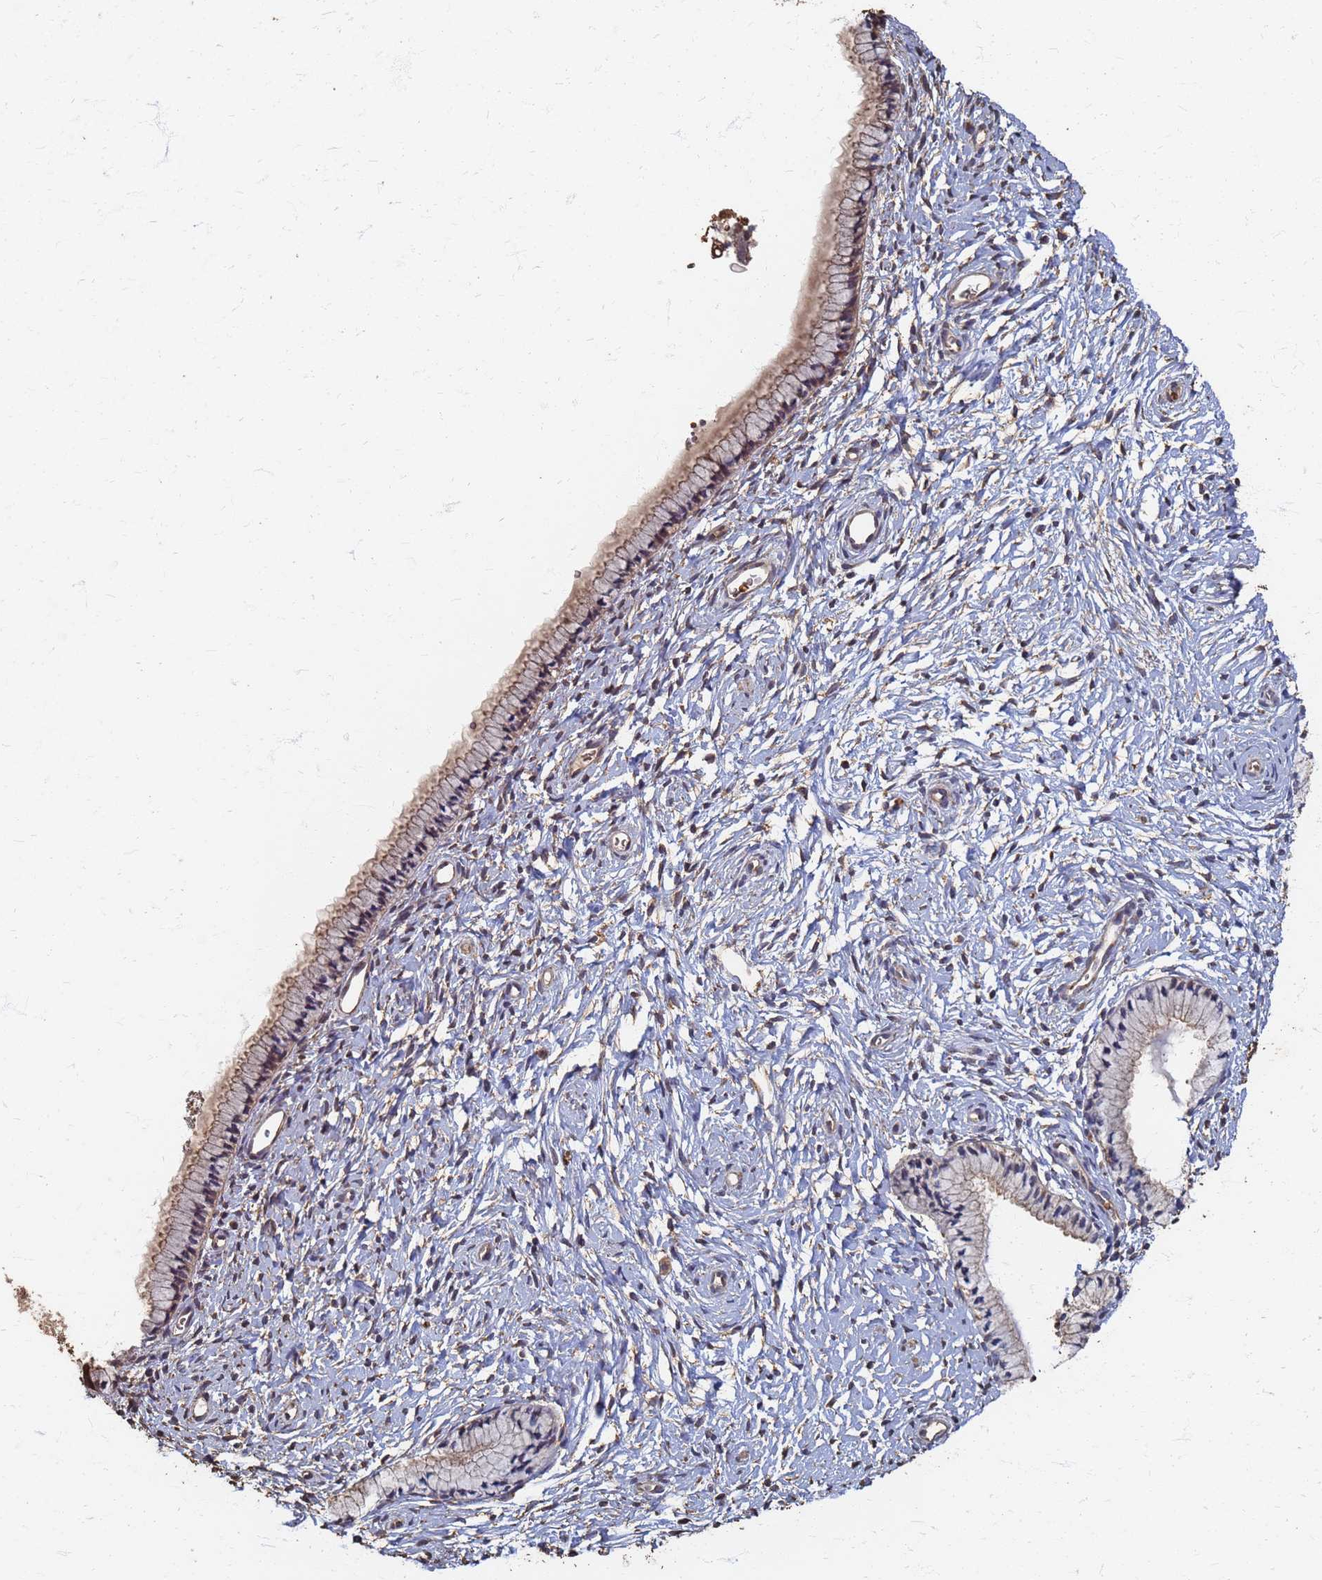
{"staining": {"intensity": "weak", "quantity": ">75%", "location": "cytoplasmic/membranous"}, "tissue": "cervix", "cell_type": "Glandular cells", "image_type": "normal", "snomed": [{"axis": "morphology", "description": "Normal tissue, NOS"}, {"axis": "topography", "description": "Cervix"}], "caption": "This photomicrograph reveals immunohistochemistry (IHC) staining of benign cervix, with low weak cytoplasmic/membranous expression in approximately >75% of glandular cells.", "gene": "DPH5", "patient": {"sex": "female", "age": 33}}